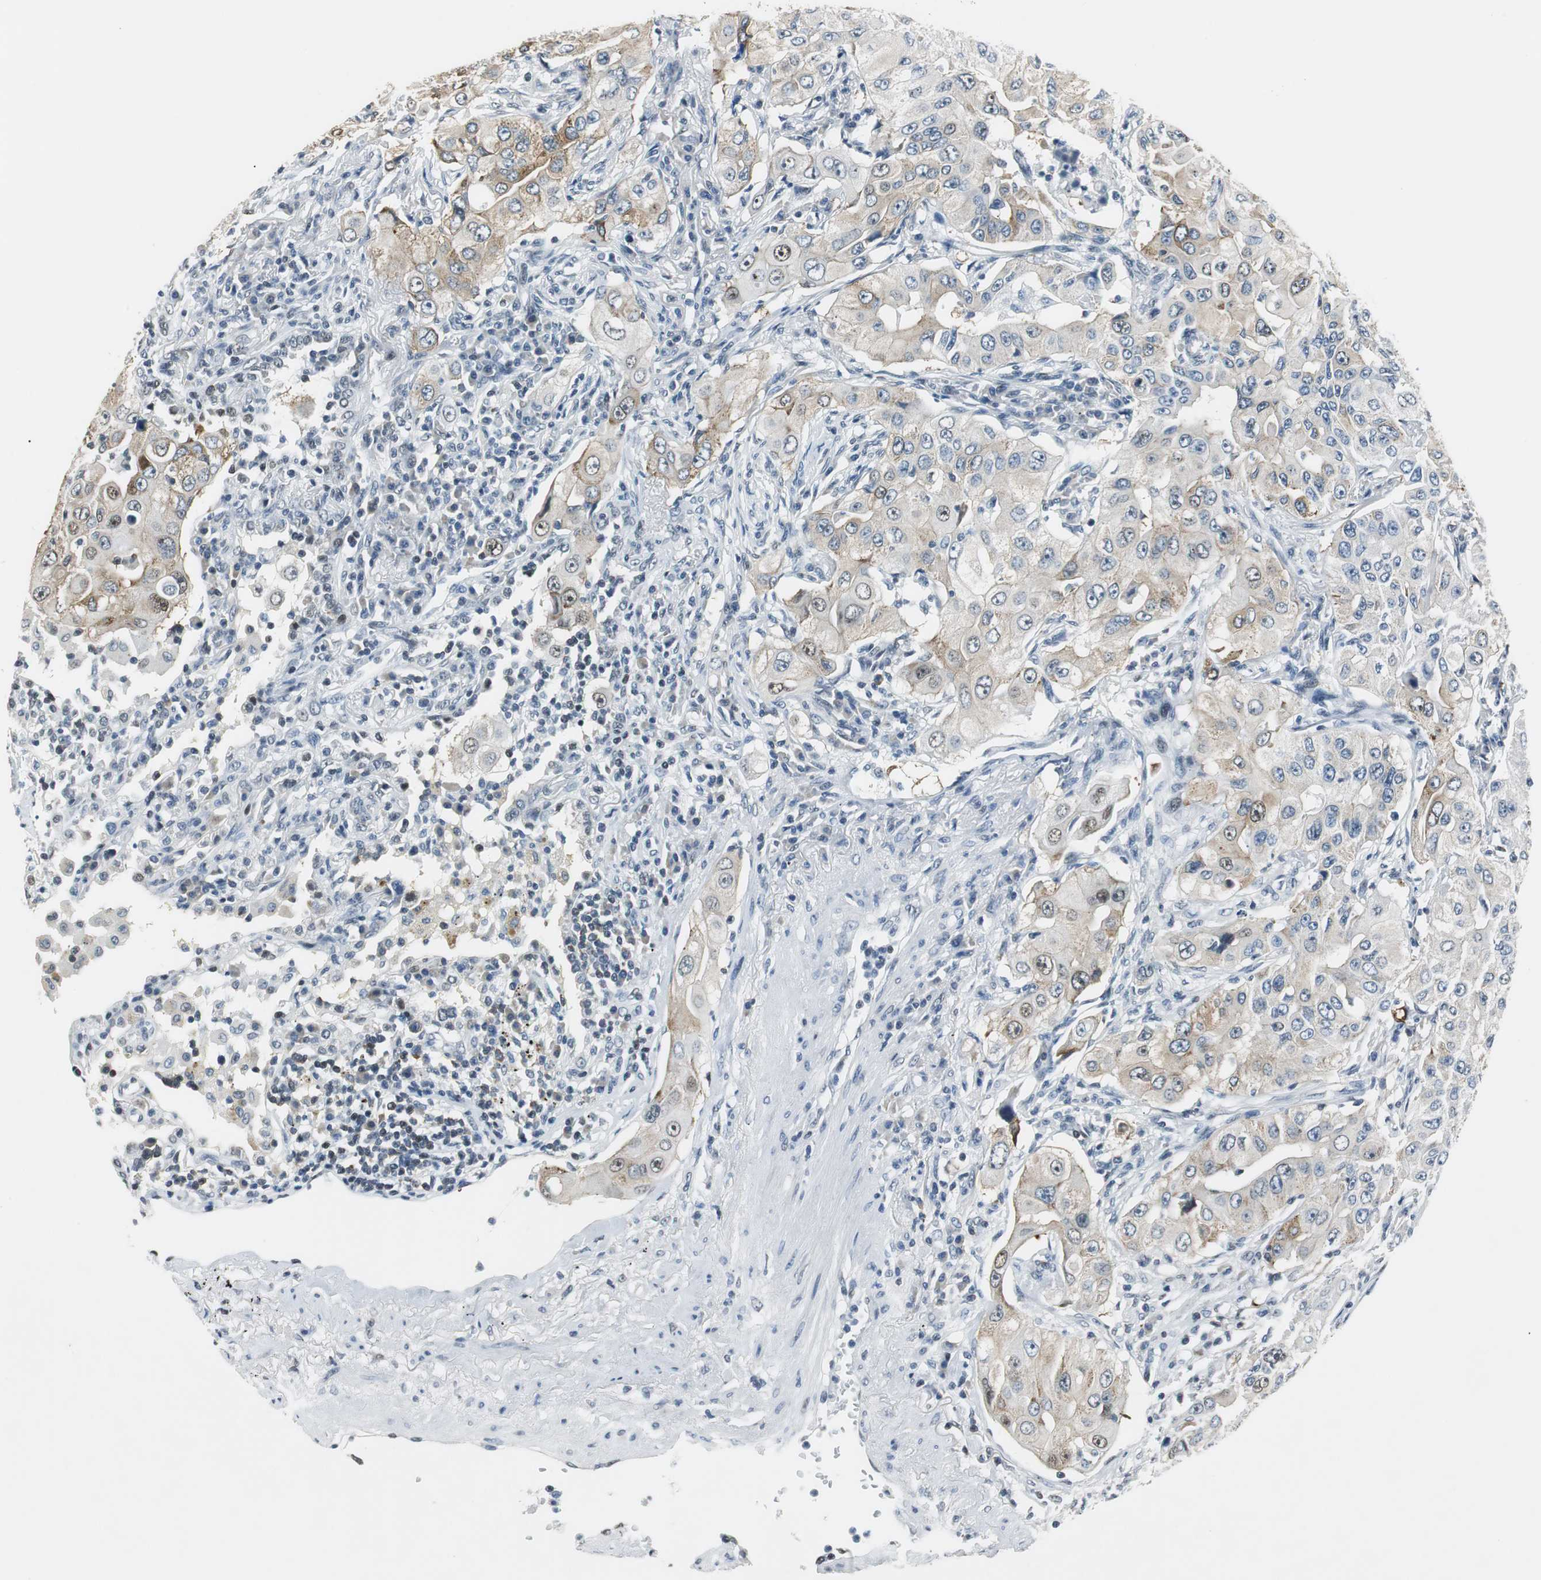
{"staining": {"intensity": "moderate", "quantity": ">75%", "location": "cytoplasmic/membranous,nuclear"}, "tissue": "lung cancer", "cell_type": "Tumor cells", "image_type": "cancer", "snomed": [{"axis": "morphology", "description": "Adenocarcinoma, NOS"}, {"axis": "topography", "description": "Lung"}], "caption": "This is an image of immunohistochemistry staining of lung adenocarcinoma, which shows moderate expression in the cytoplasmic/membranous and nuclear of tumor cells.", "gene": "HCFC2", "patient": {"sex": "male", "age": 84}}